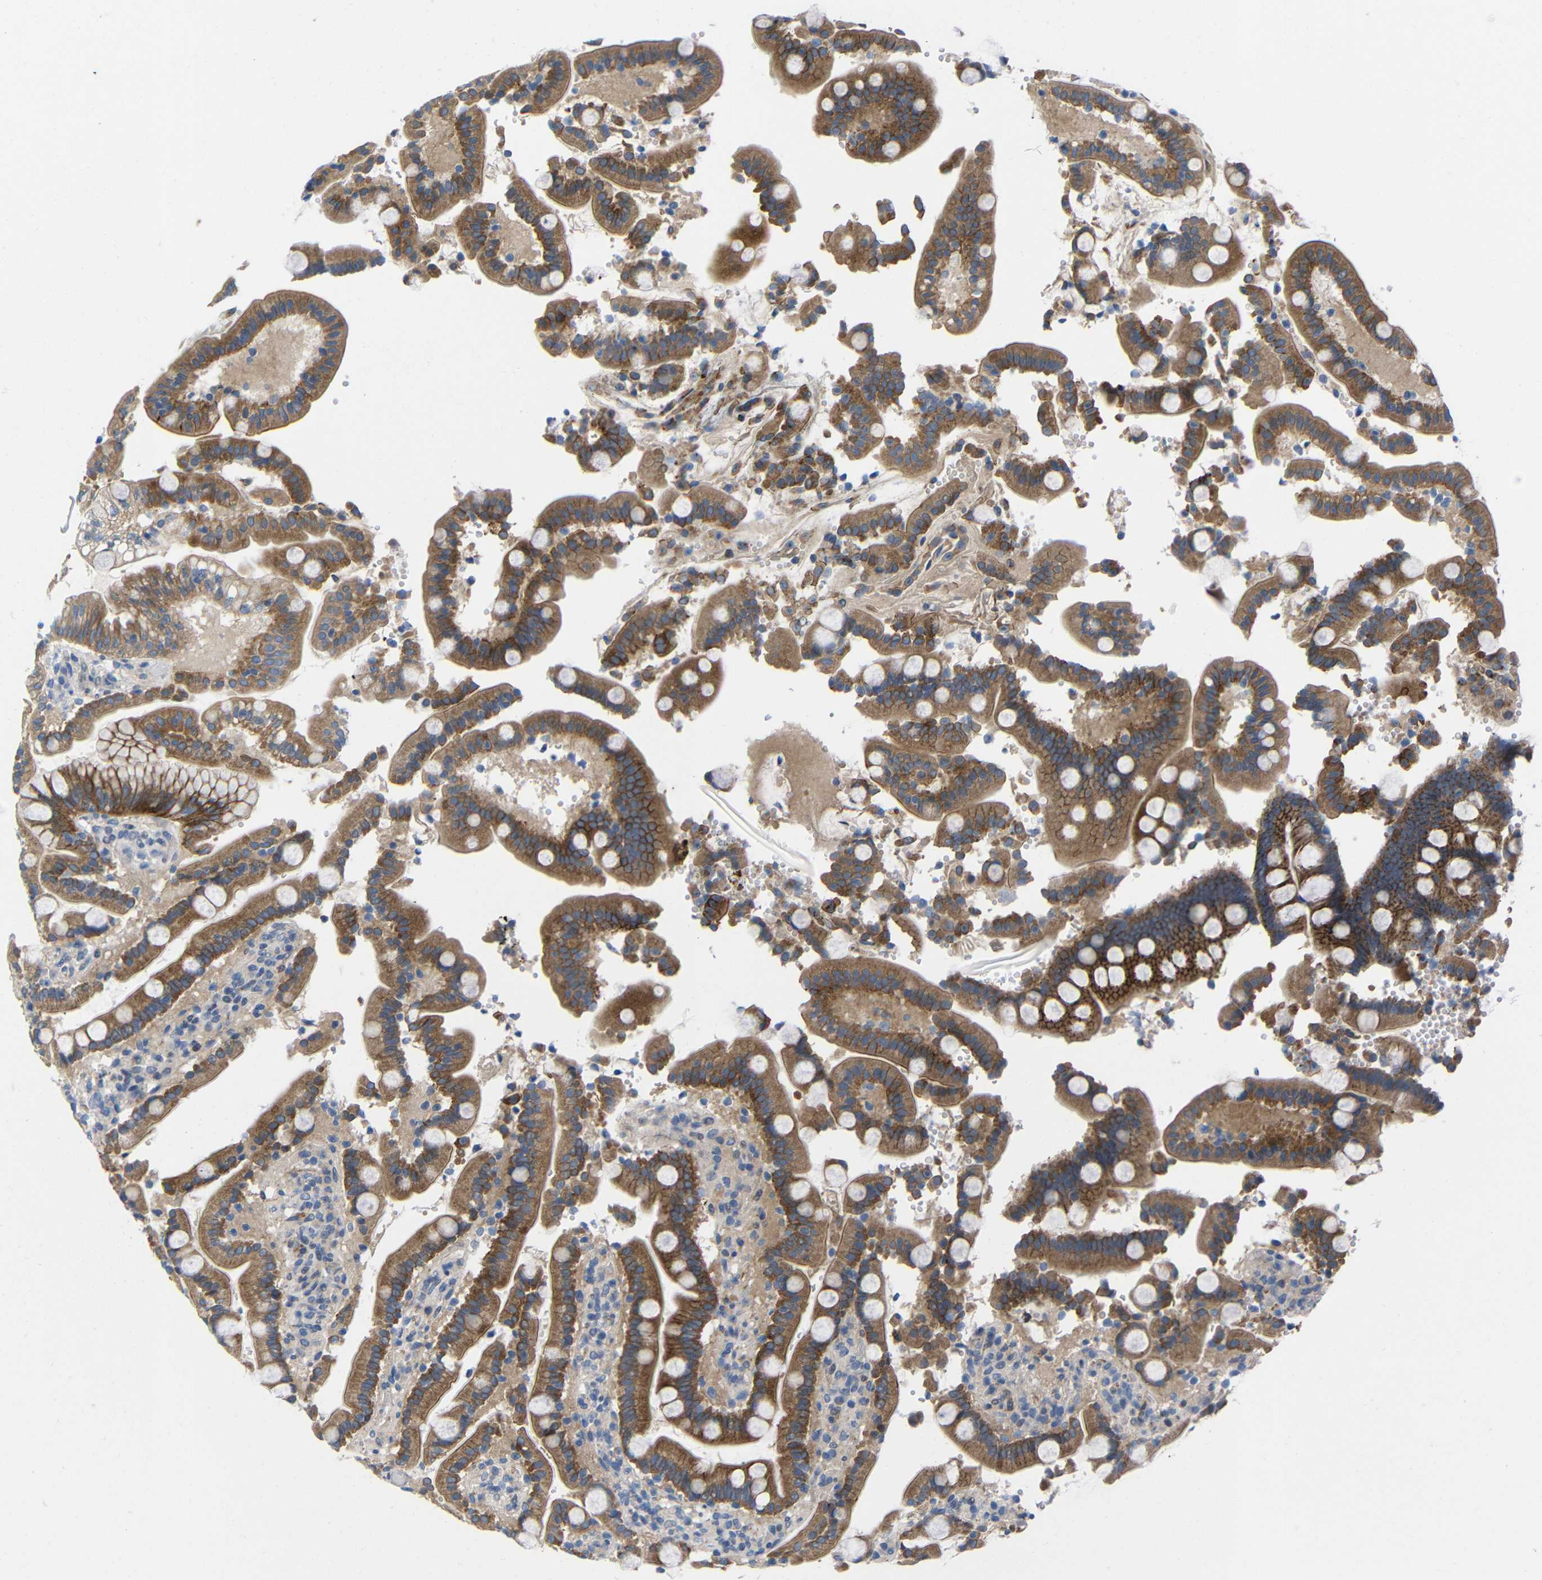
{"staining": {"intensity": "moderate", "quantity": ">75%", "location": "cytoplasmic/membranous"}, "tissue": "duodenum", "cell_type": "Glandular cells", "image_type": "normal", "snomed": [{"axis": "morphology", "description": "Normal tissue, NOS"}, {"axis": "topography", "description": "Small intestine, NOS"}], "caption": "Immunohistochemical staining of unremarkable human duodenum shows >75% levels of moderate cytoplasmic/membranous protein expression in approximately >75% of glandular cells.", "gene": "CMTM1", "patient": {"sex": "female", "age": 71}}